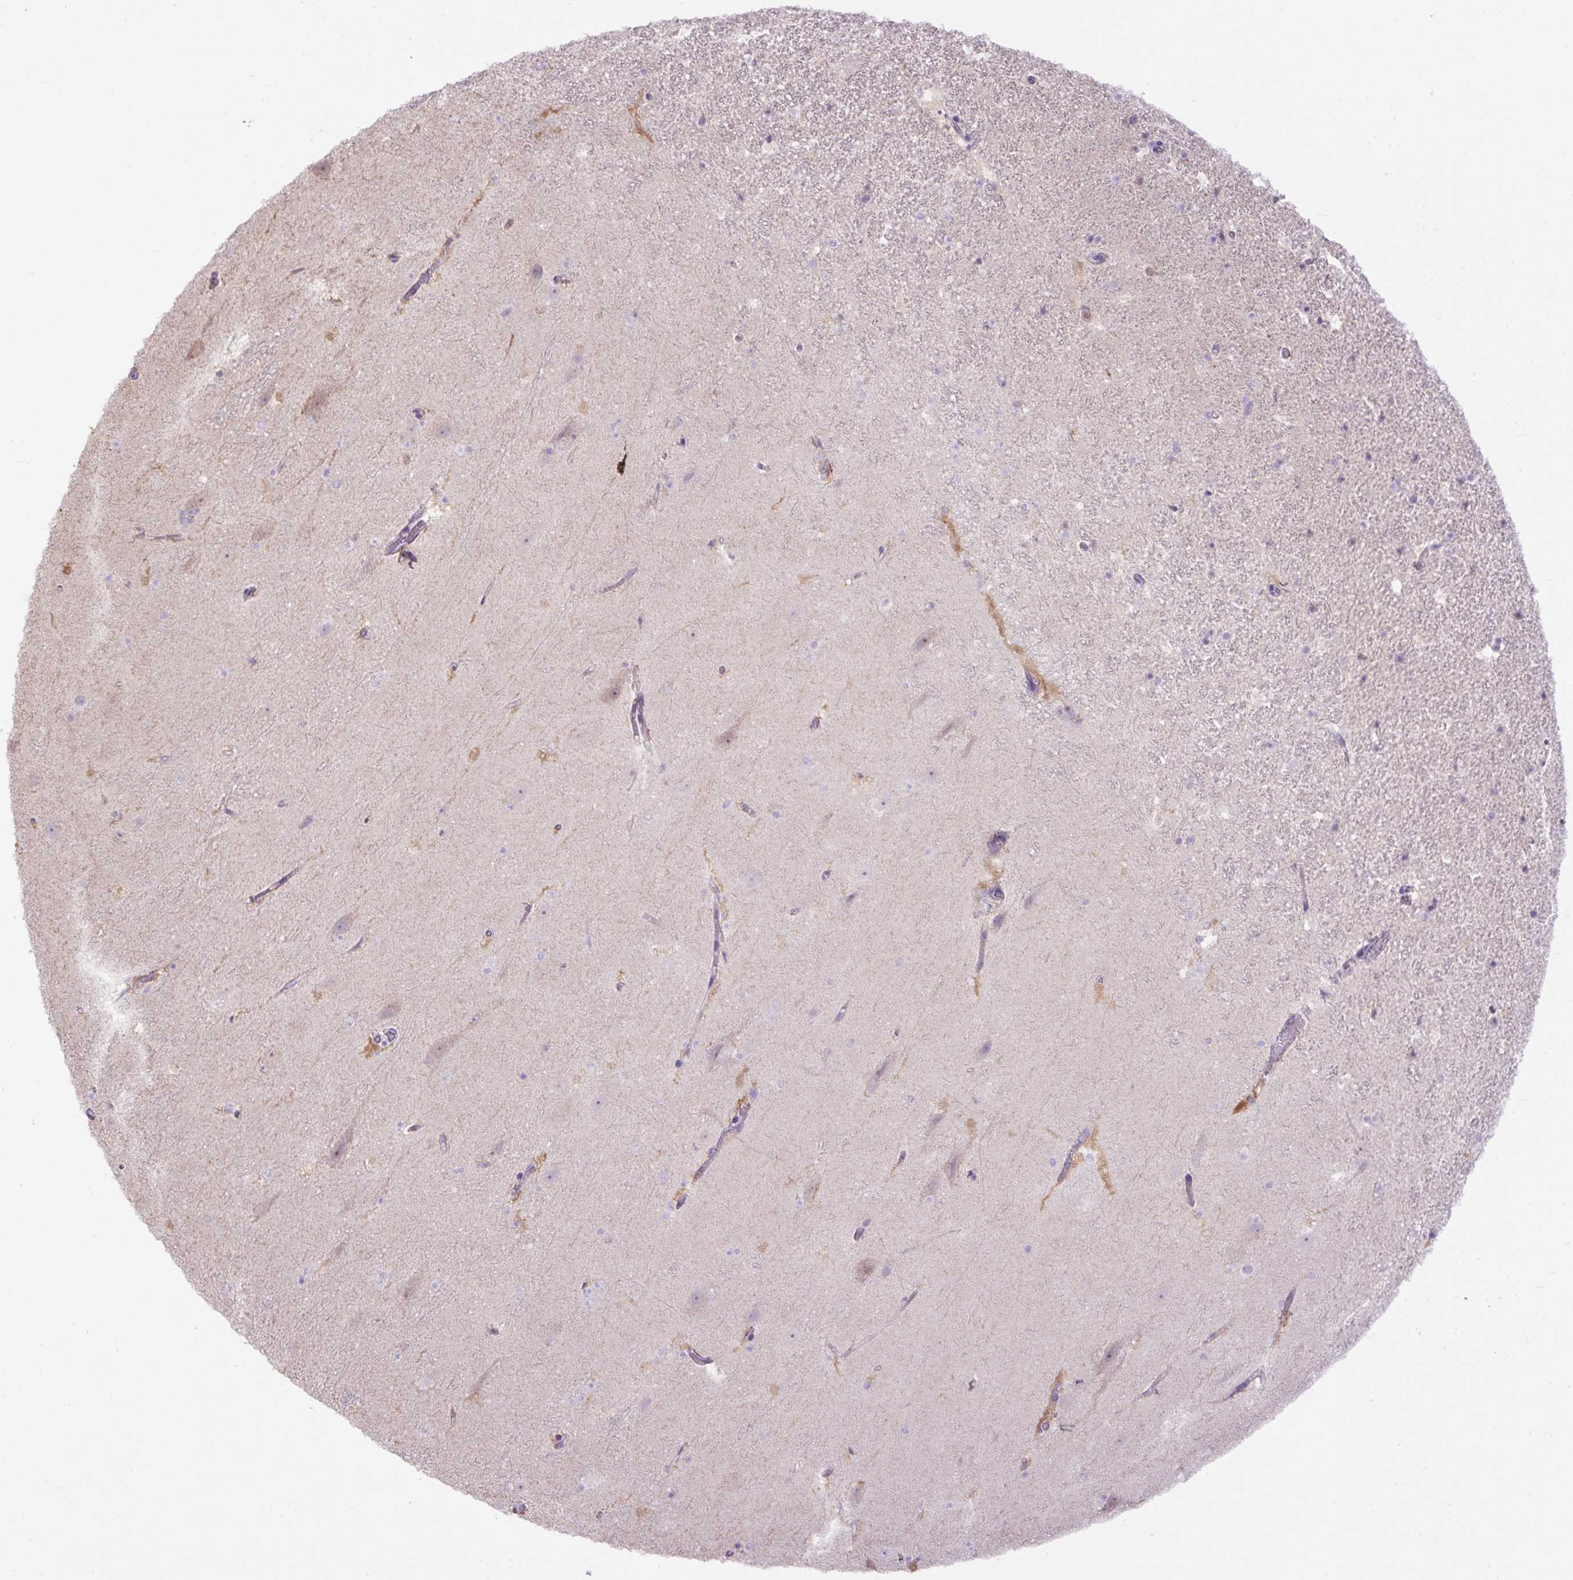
{"staining": {"intensity": "negative", "quantity": "none", "location": "none"}, "tissue": "hippocampus", "cell_type": "Glial cells", "image_type": "normal", "snomed": [{"axis": "morphology", "description": "Normal tissue, NOS"}, {"axis": "topography", "description": "Hippocampus"}], "caption": "Immunohistochemistry (IHC) histopathology image of normal hippocampus: hippocampus stained with DAB exhibits no significant protein positivity in glial cells. (Brightfield microscopy of DAB immunohistochemistry (IHC) at high magnification).", "gene": "SPTBN5", "patient": {"sex": "male", "age": 37}}